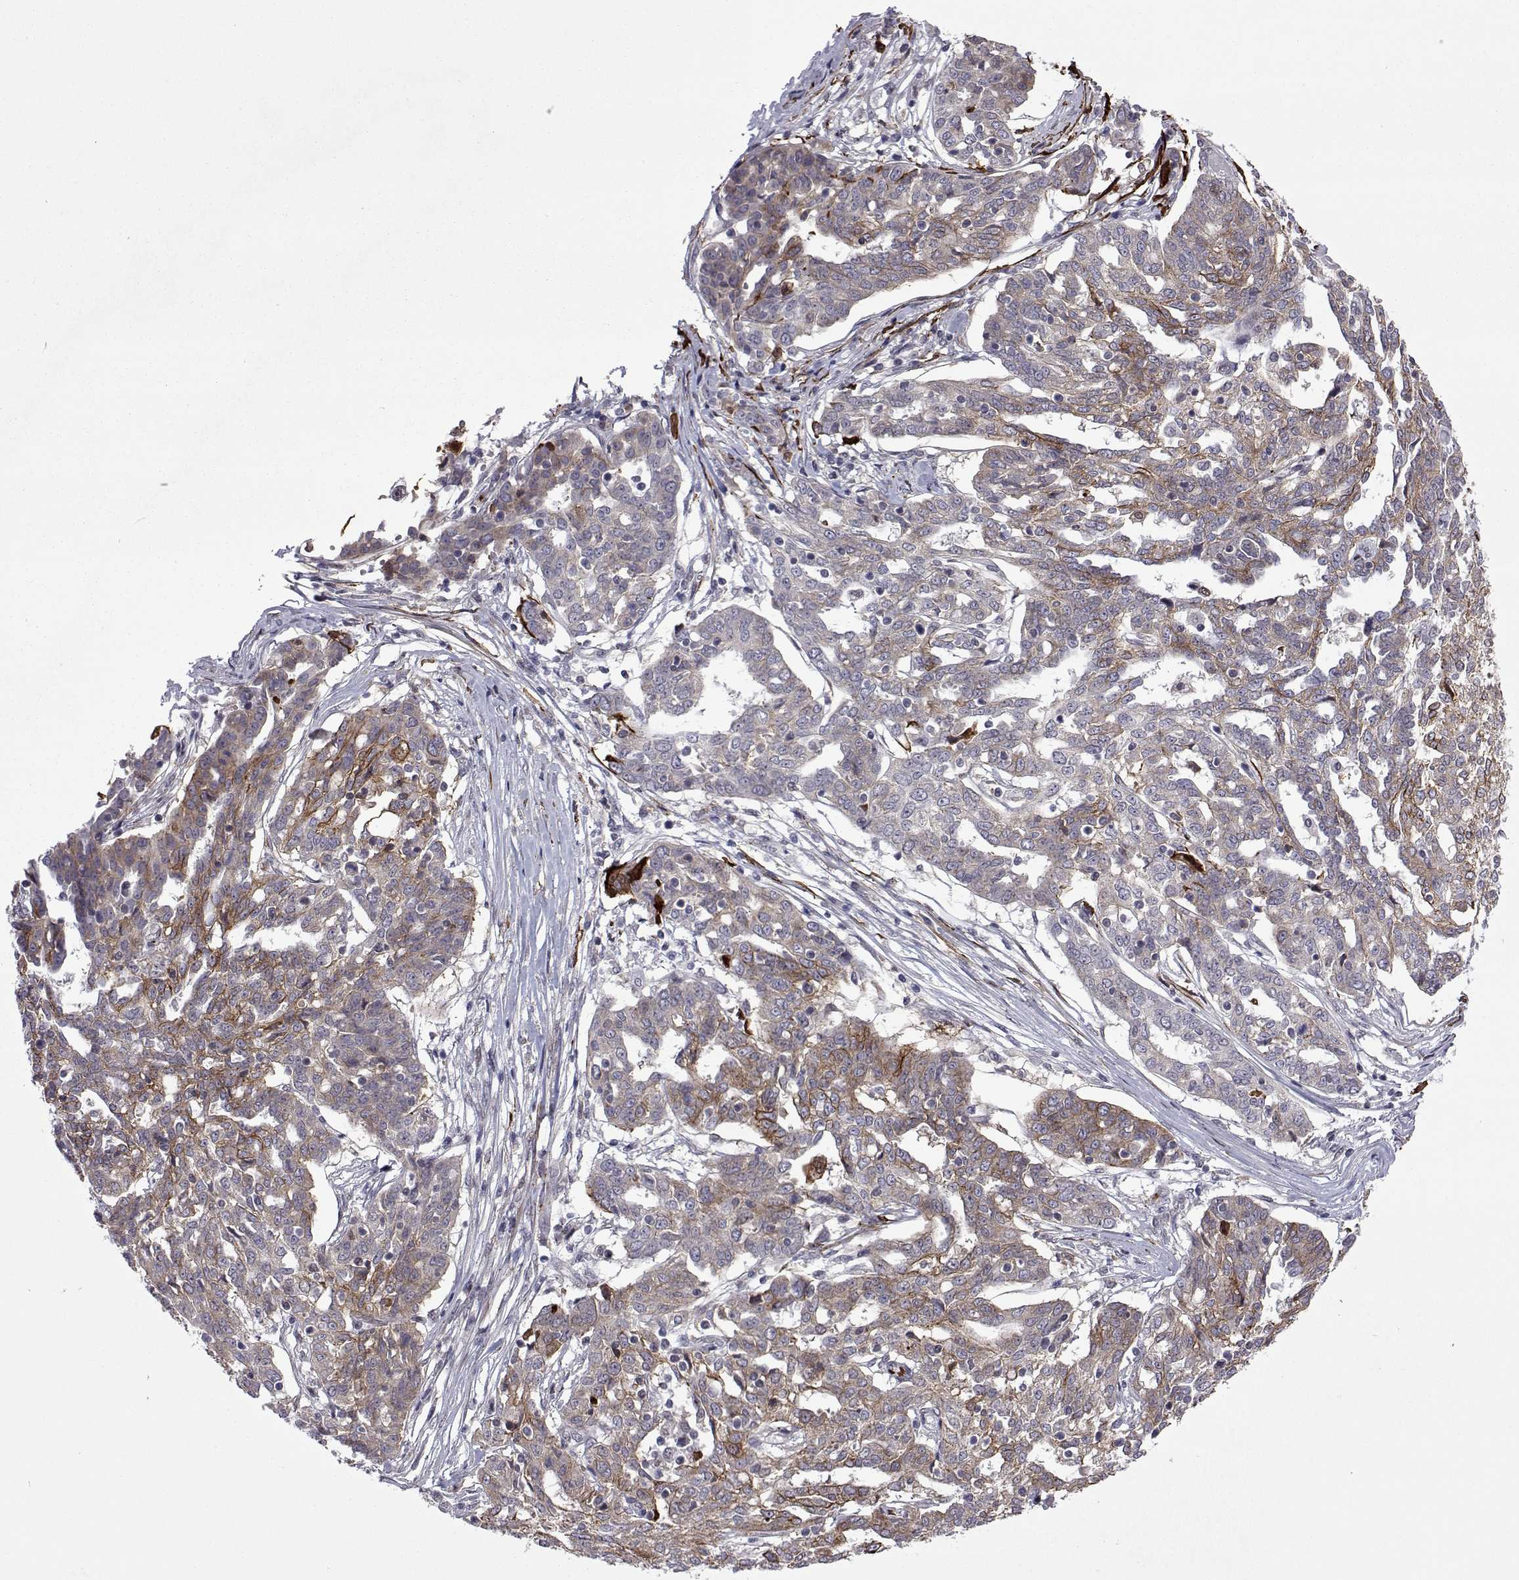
{"staining": {"intensity": "moderate", "quantity": "<25%", "location": "cytoplasmic/membranous"}, "tissue": "ovarian cancer", "cell_type": "Tumor cells", "image_type": "cancer", "snomed": [{"axis": "morphology", "description": "Cystadenocarcinoma, serous, NOS"}, {"axis": "topography", "description": "Ovary"}], "caption": "Immunohistochemistry (IHC) image of neoplastic tissue: human ovarian cancer (serous cystadenocarcinoma) stained using immunohistochemistry exhibits low levels of moderate protein expression localized specifically in the cytoplasmic/membranous of tumor cells, appearing as a cytoplasmic/membranous brown color.", "gene": "EFCAB3", "patient": {"sex": "female", "age": 67}}